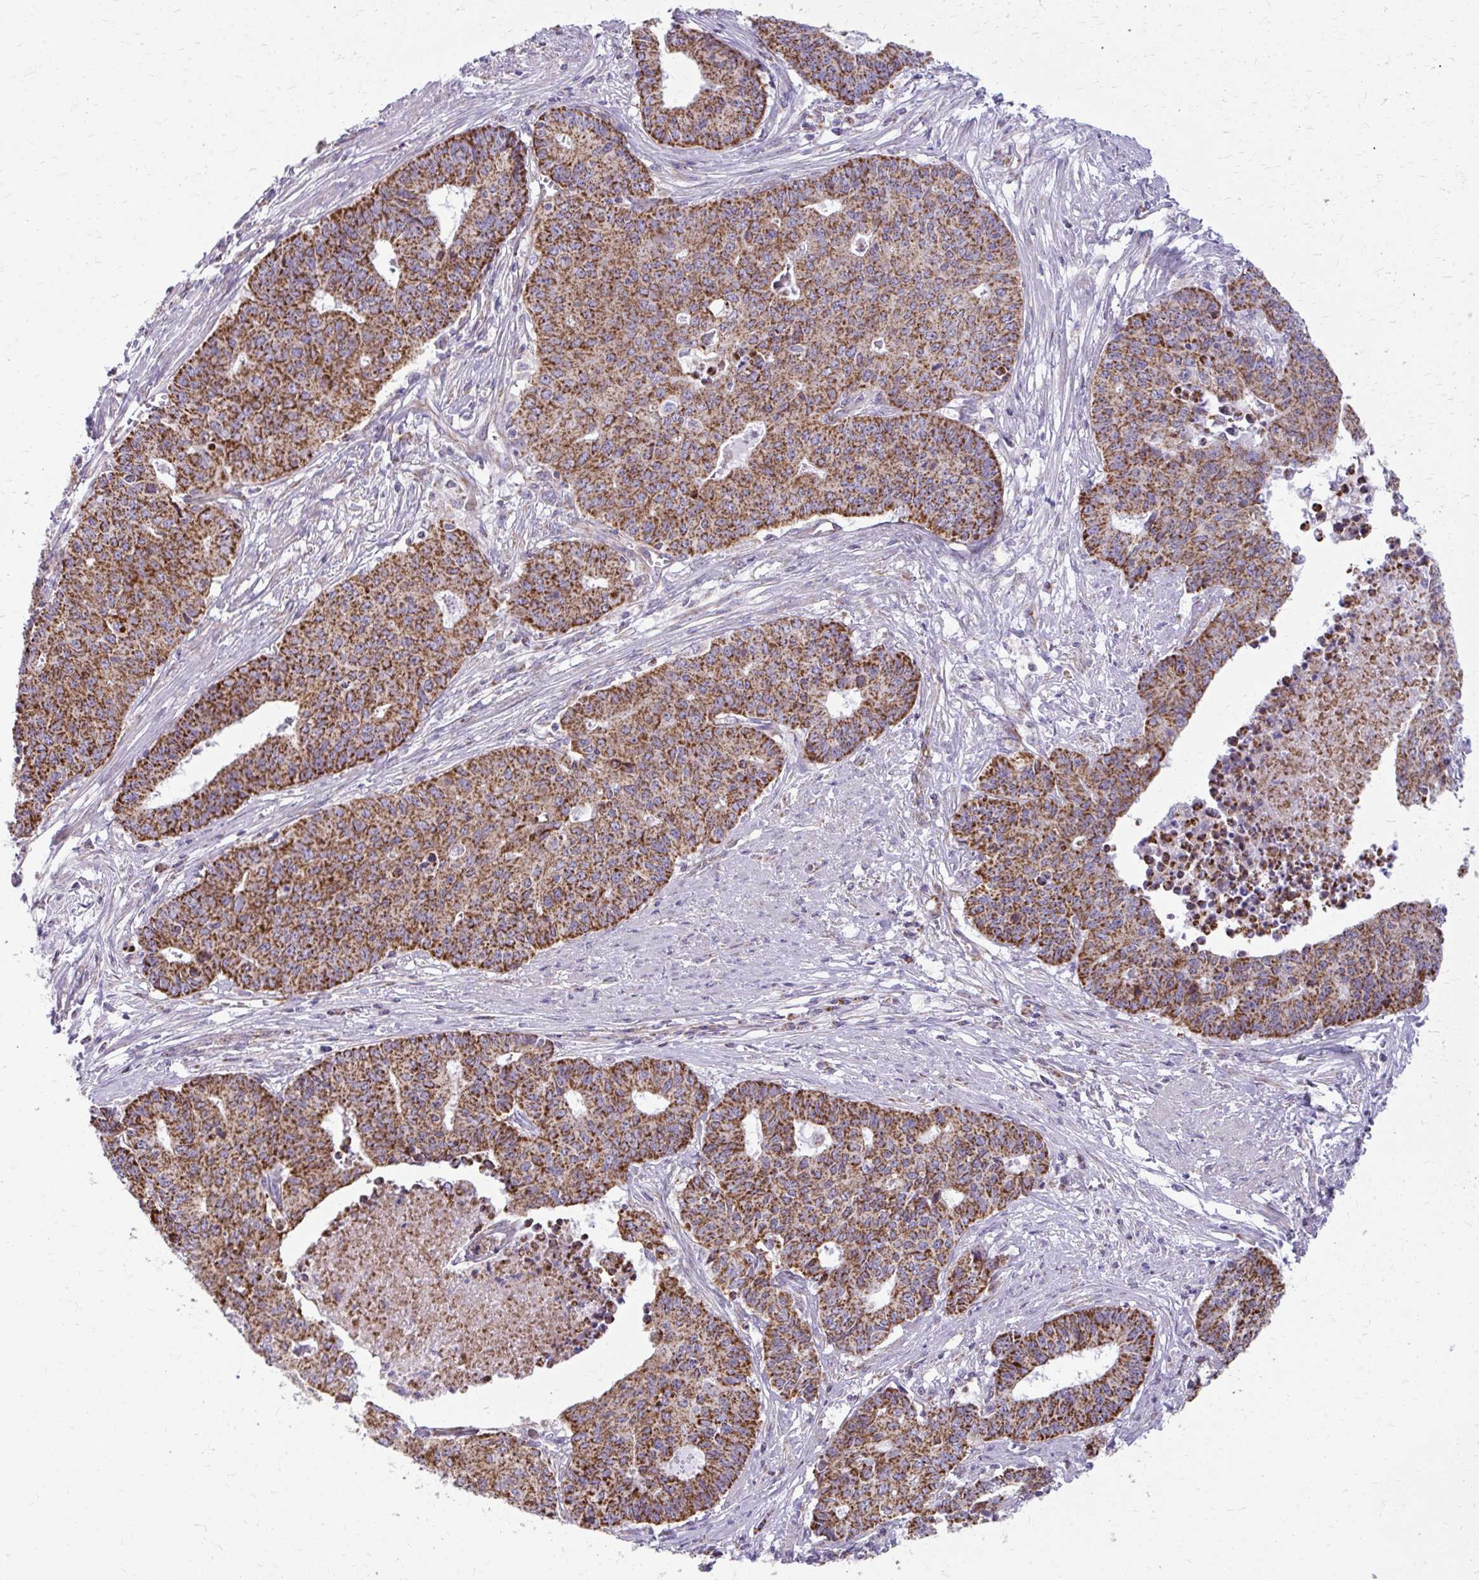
{"staining": {"intensity": "strong", "quantity": ">75%", "location": "cytoplasmic/membranous"}, "tissue": "endometrial cancer", "cell_type": "Tumor cells", "image_type": "cancer", "snomed": [{"axis": "morphology", "description": "Adenocarcinoma, NOS"}, {"axis": "topography", "description": "Endometrium"}], "caption": "Immunohistochemistry (IHC) staining of endometrial cancer (adenocarcinoma), which demonstrates high levels of strong cytoplasmic/membranous staining in about >75% of tumor cells indicating strong cytoplasmic/membranous protein positivity. The staining was performed using DAB (brown) for protein detection and nuclei were counterstained in hematoxylin (blue).", "gene": "IFIT1", "patient": {"sex": "female", "age": 59}}